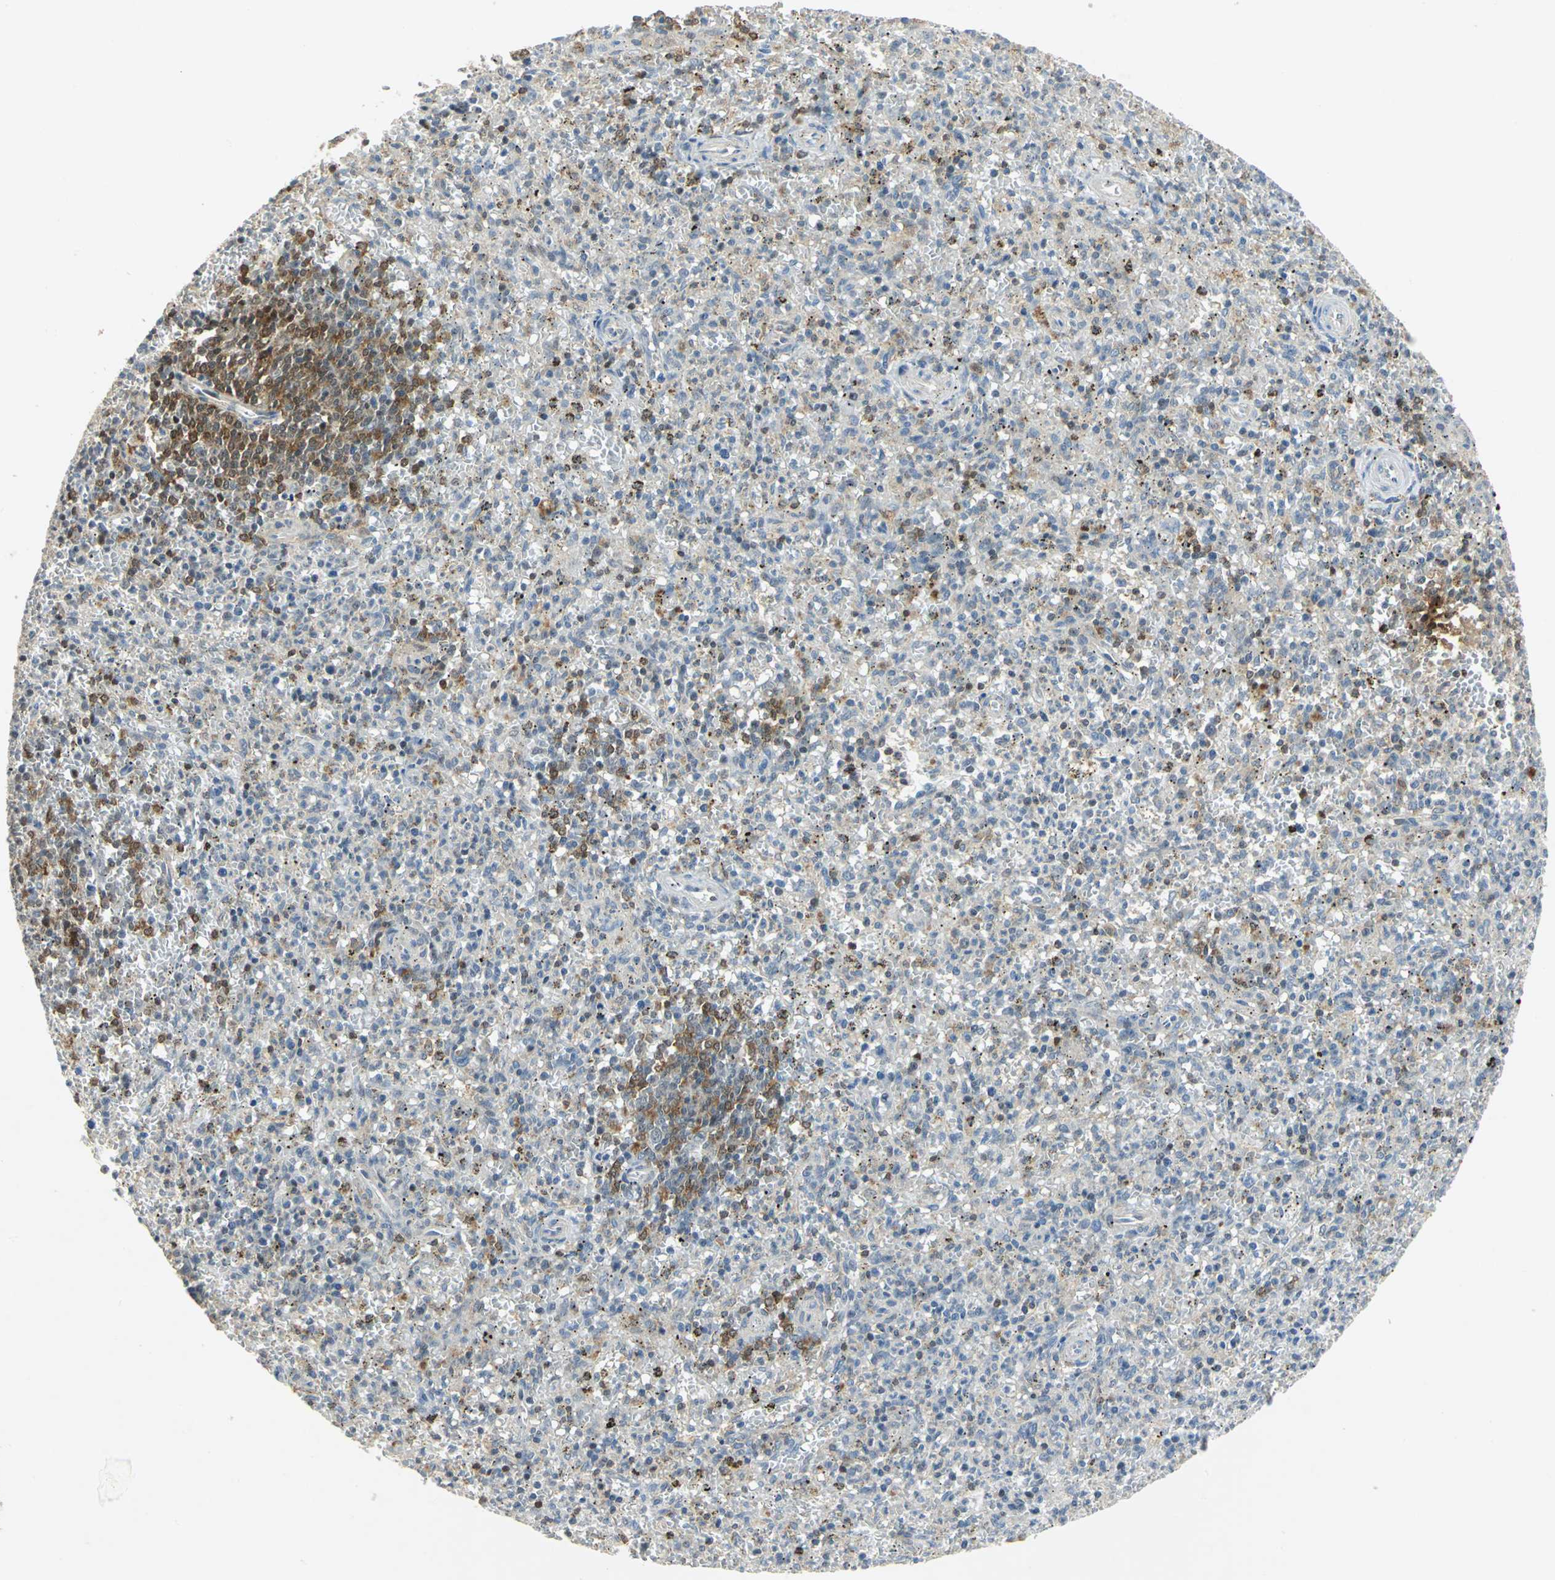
{"staining": {"intensity": "moderate", "quantity": "<25%", "location": "nuclear"}, "tissue": "spleen", "cell_type": "Cells in red pulp", "image_type": "normal", "snomed": [{"axis": "morphology", "description": "Normal tissue, NOS"}, {"axis": "topography", "description": "Spleen"}], "caption": "Cells in red pulp display moderate nuclear staining in about <25% of cells in benign spleen.", "gene": "PPIA", "patient": {"sex": "male", "age": 72}}